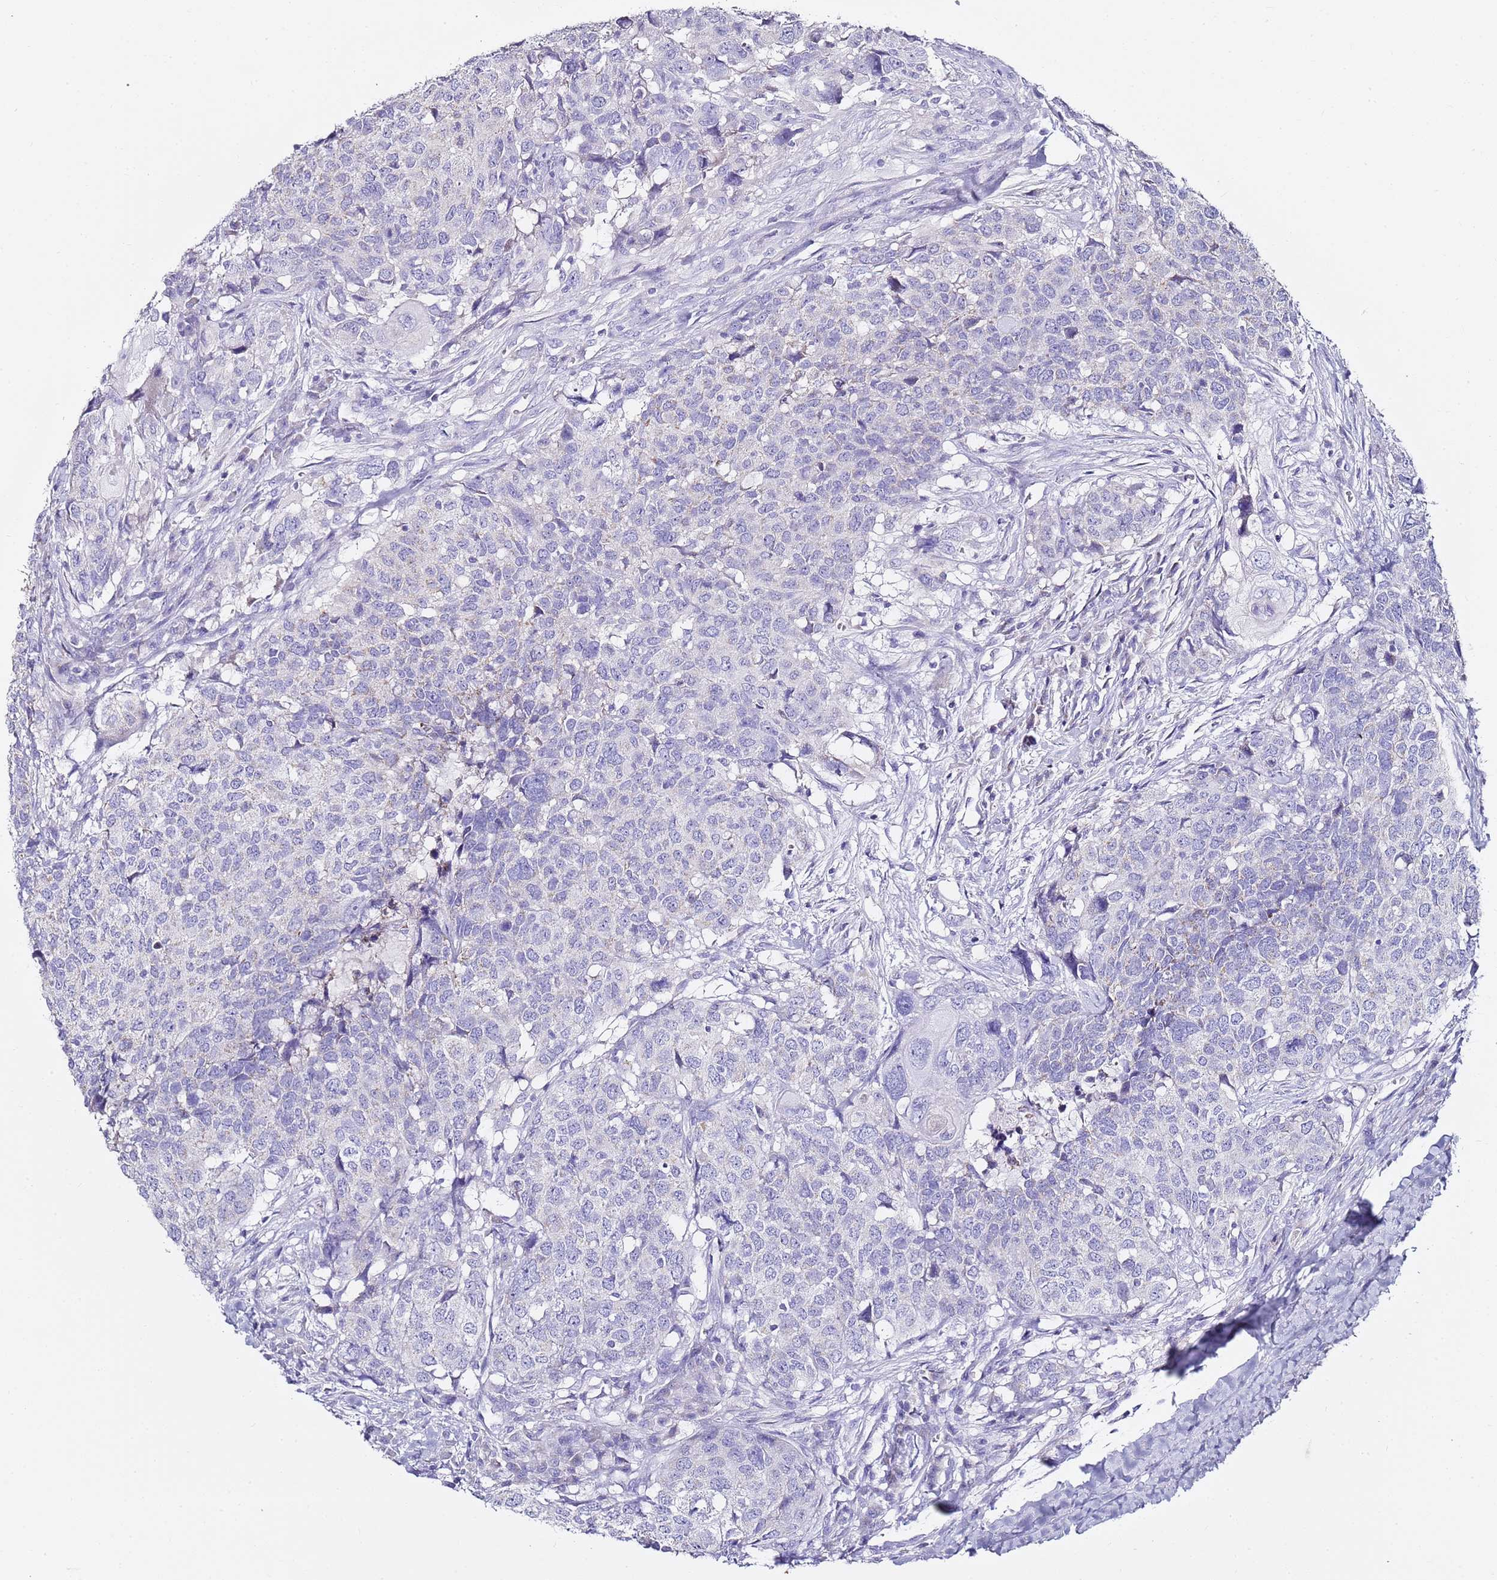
{"staining": {"intensity": "negative", "quantity": "none", "location": "none"}, "tissue": "head and neck cancer", "cell_type": "Tumor cells", "image_type": "cancer", "snomed": [{"axis": "morphology", "description": "Normal tissue, NOS"}, {"axis": "morphology", "description": "Squamous cell carcinoma, NOS"}, {"axis": "topography", "description": "Skeletal muscle"}, {"axis": "topography", "description": "Vascular tissue"}, {"axis": "topography", "description": "Peripheral nerve tissue"}, {"axis": "topography", "description": "Head-Neck"}], "caption": "Head and neck cancer was stained to show a protein in brown. There is no significant staining in tumor cells.", "gene": "MYBPC3", "patient": {"sex": "male", "age": 66}}